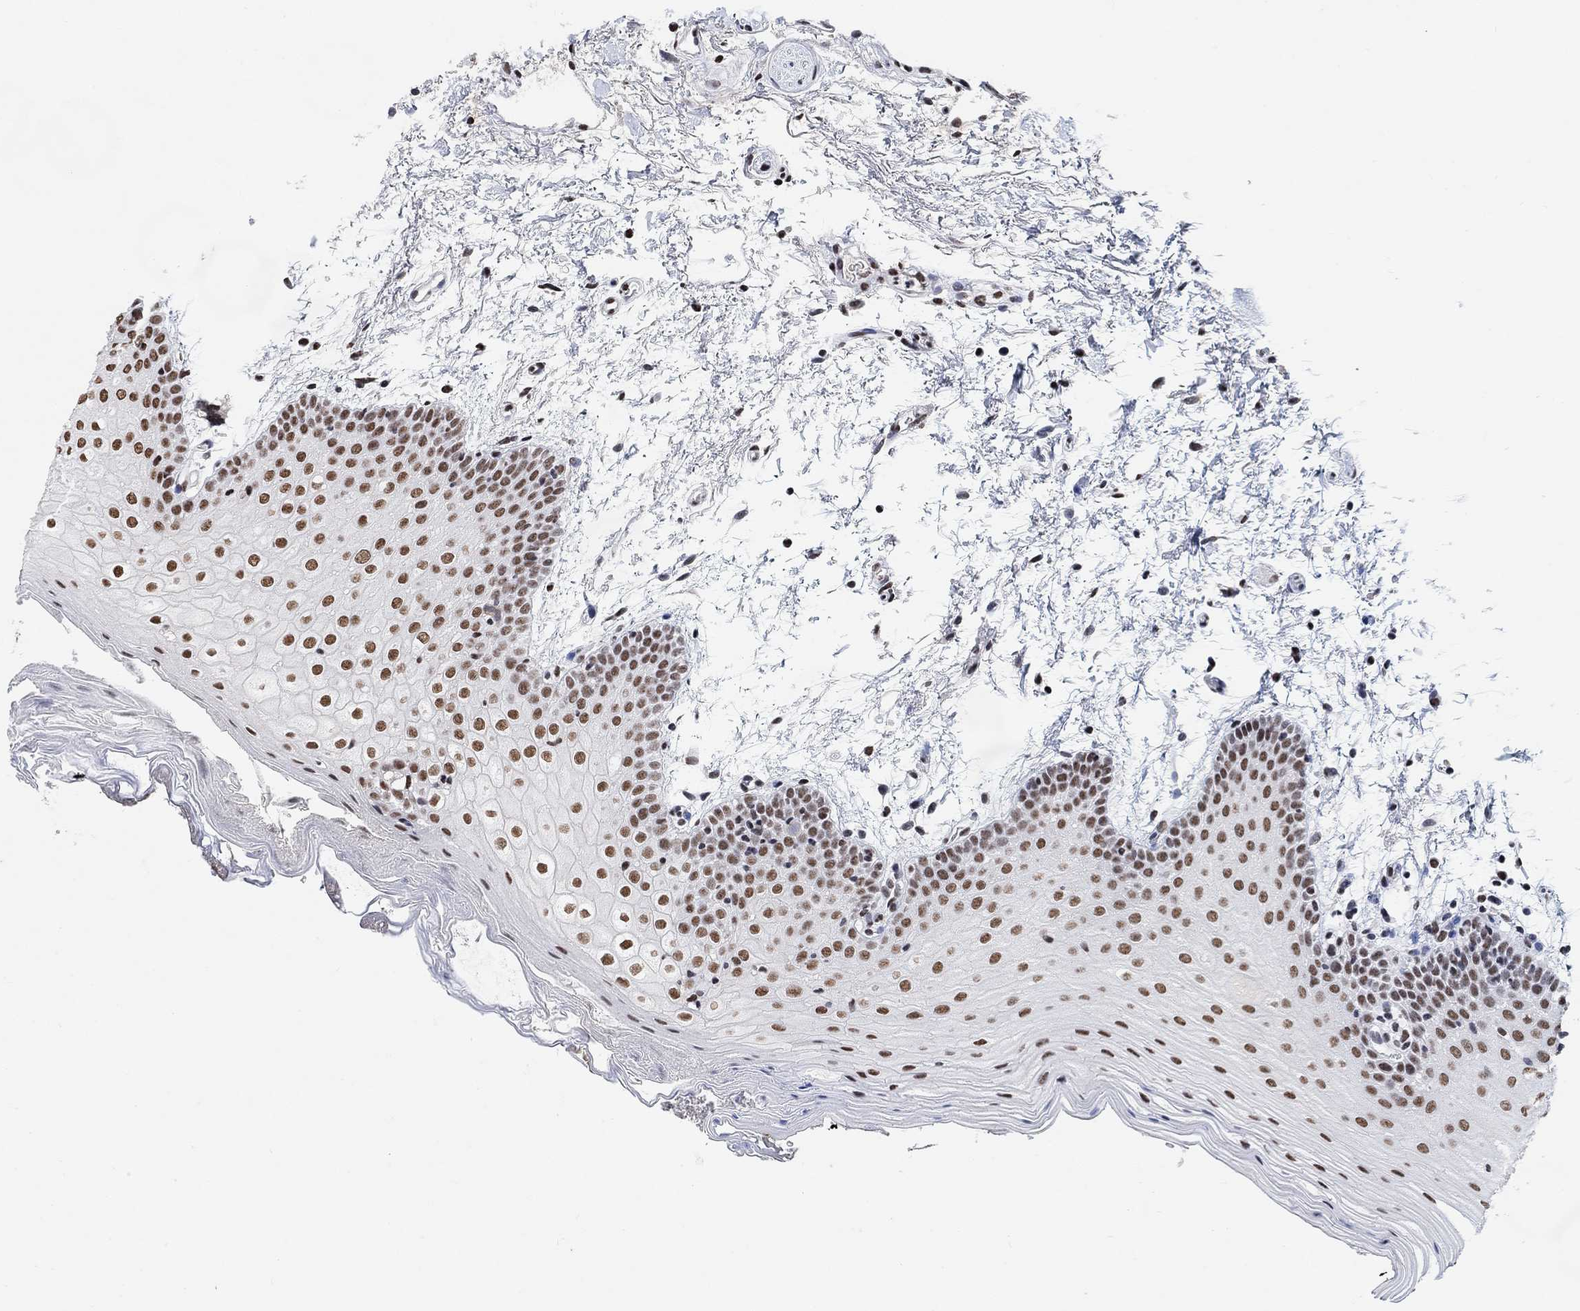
{"staining": {"intensity": "moderate", "quantity": ">75%", "location": "nuclear"}, "tissue": "oral mucosa", "cell_type": "Squamous epithelial cells", "image_type": "normal", "snomed": [{"axis": "morphology", "description": "Normal tissue, NOS"}, {"axis": "topography", "description": "Oral tissue"}, {"axis": "topography", "description": "Tounge, NOS"}], "caption": "Squamous epithelial cells show medium levels of moderate nuclear positivity in approximately >75% of cells in unremarkable human oral mucosa.", "gene": "USP39", "patient": {"sex": "female", "age": 86}}